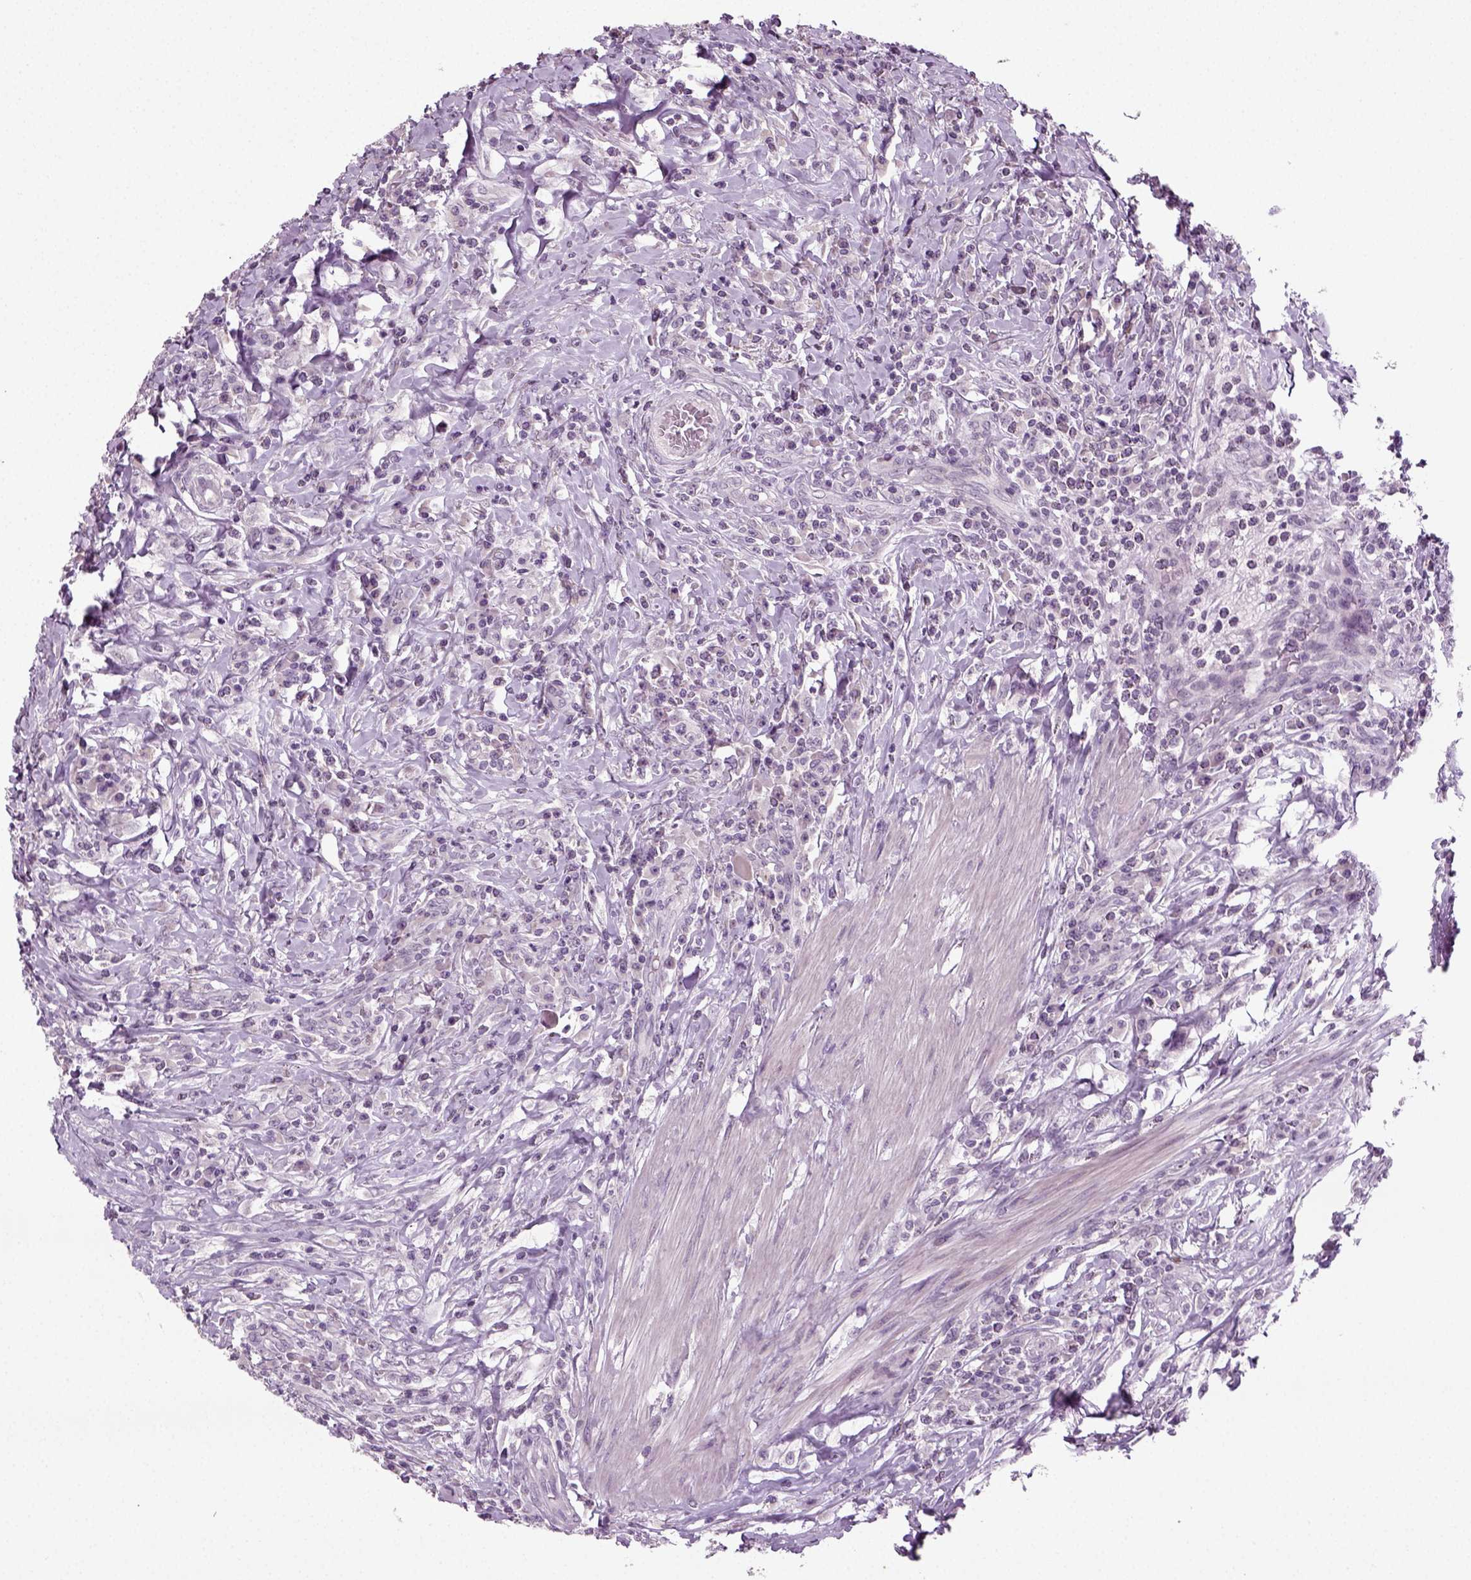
{"staining": {"intensity": "negative", "quantity": "none", "location": "none"}, "tissue": "colorectal cancer", "cell_type": "Tumor cells", "image_type": "cancer", "snomed": [{"axis": "morphology", "description": "Adenocarcinoma, NOS"}, {"axis": "topography", "description": "Colon"}], "caption": "Colorectal cancer was stained to show a protein in brown. There is no significant positivity in tumor cells.", "gene": "SYNGAP1", "patient": {"sex": "male", "age": 53}}